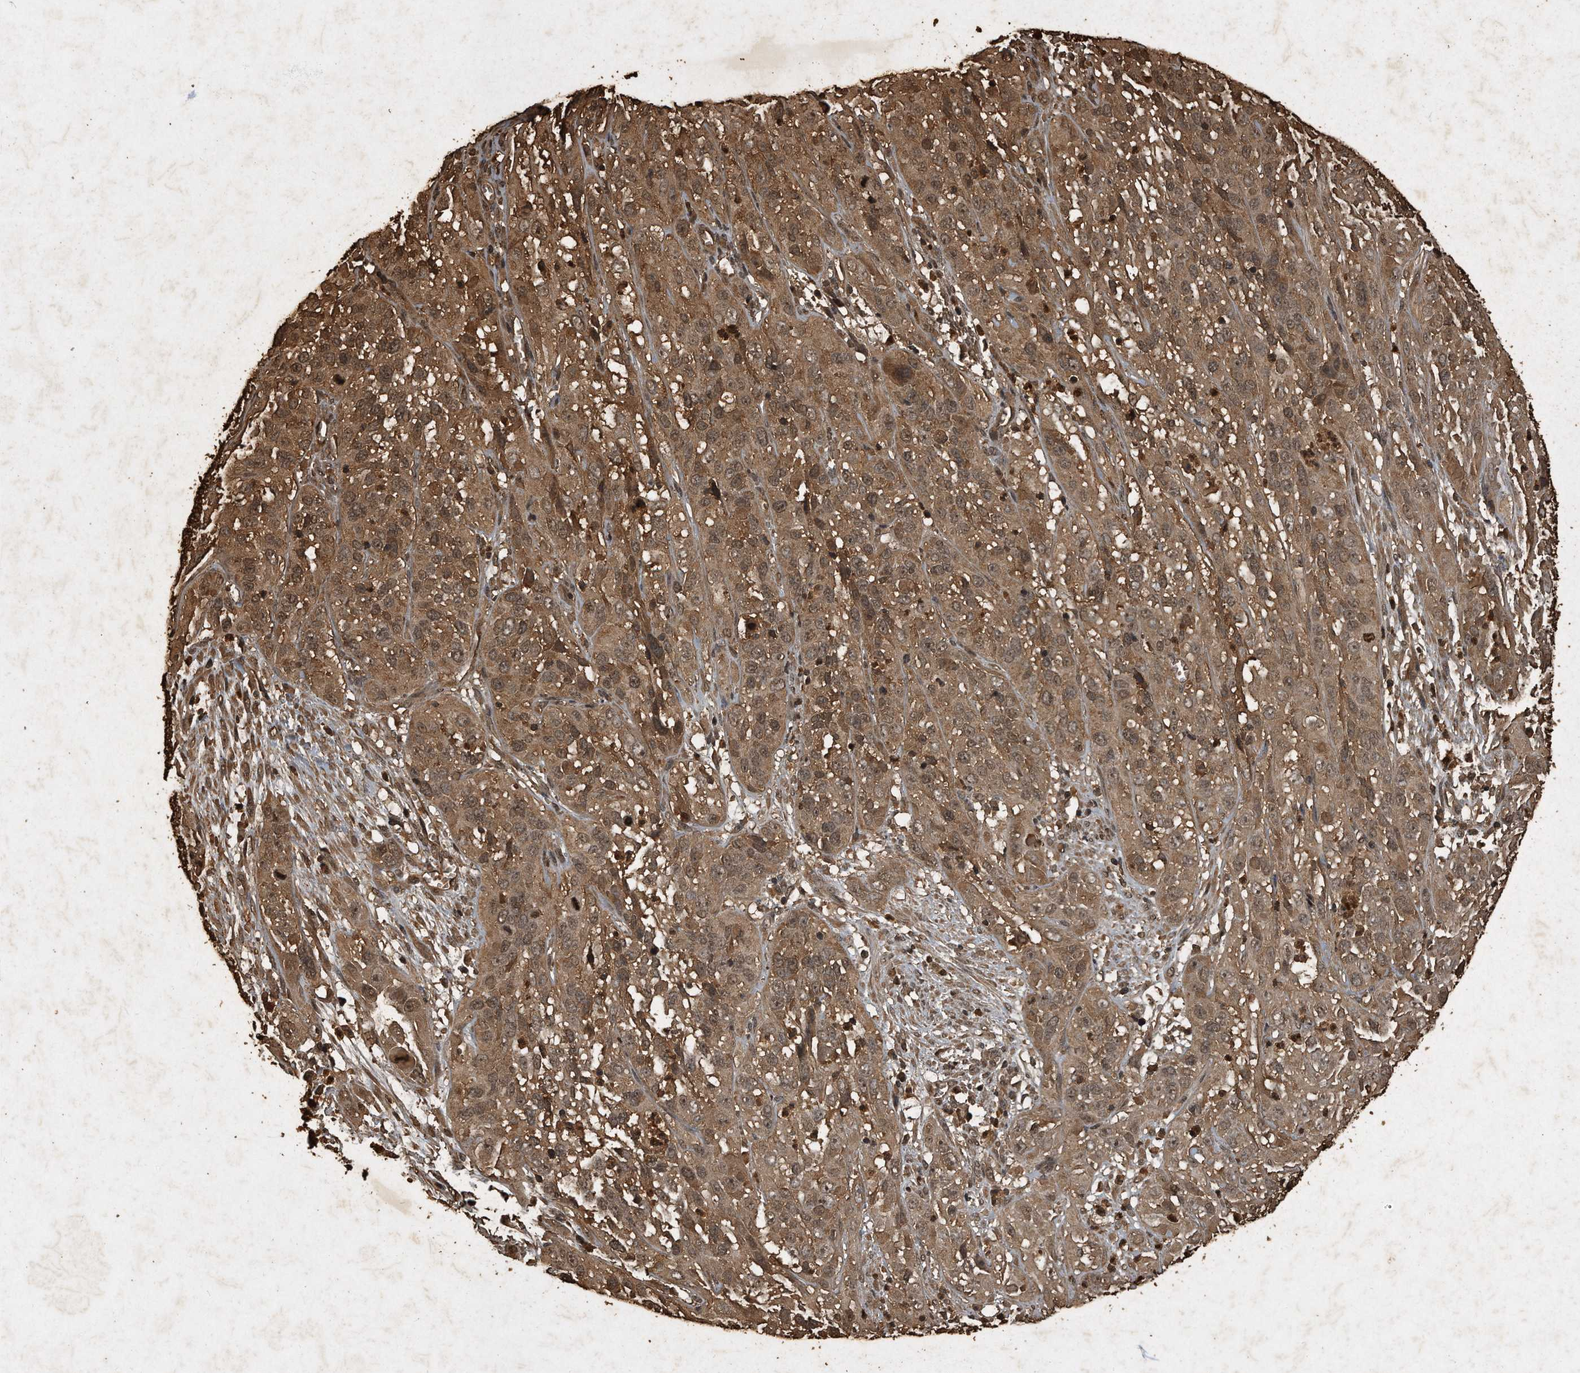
{"staining": {"intensity": "moderate", "quantity": ">75%", "location": "cytoplasmic/membranous,nuclear"}, "tissue": "cervical cancer", "cell_type": "Tumor cells", "image_type": "cancer", "snomed": [{"axis": "morphology", "description": "Squamous cell carcinoma, NOS"}, {"axis": "topography", "description": "Cervix"}], "caption": "Human cervical squamous cell carcinoma stained with a brown dye reveals moderate cytoplasmic/membranous and nuclear positive expression in about >75% of tumor cells.", "gene": "CFLAR", "patient": {"sex": "female", "age": 32}}